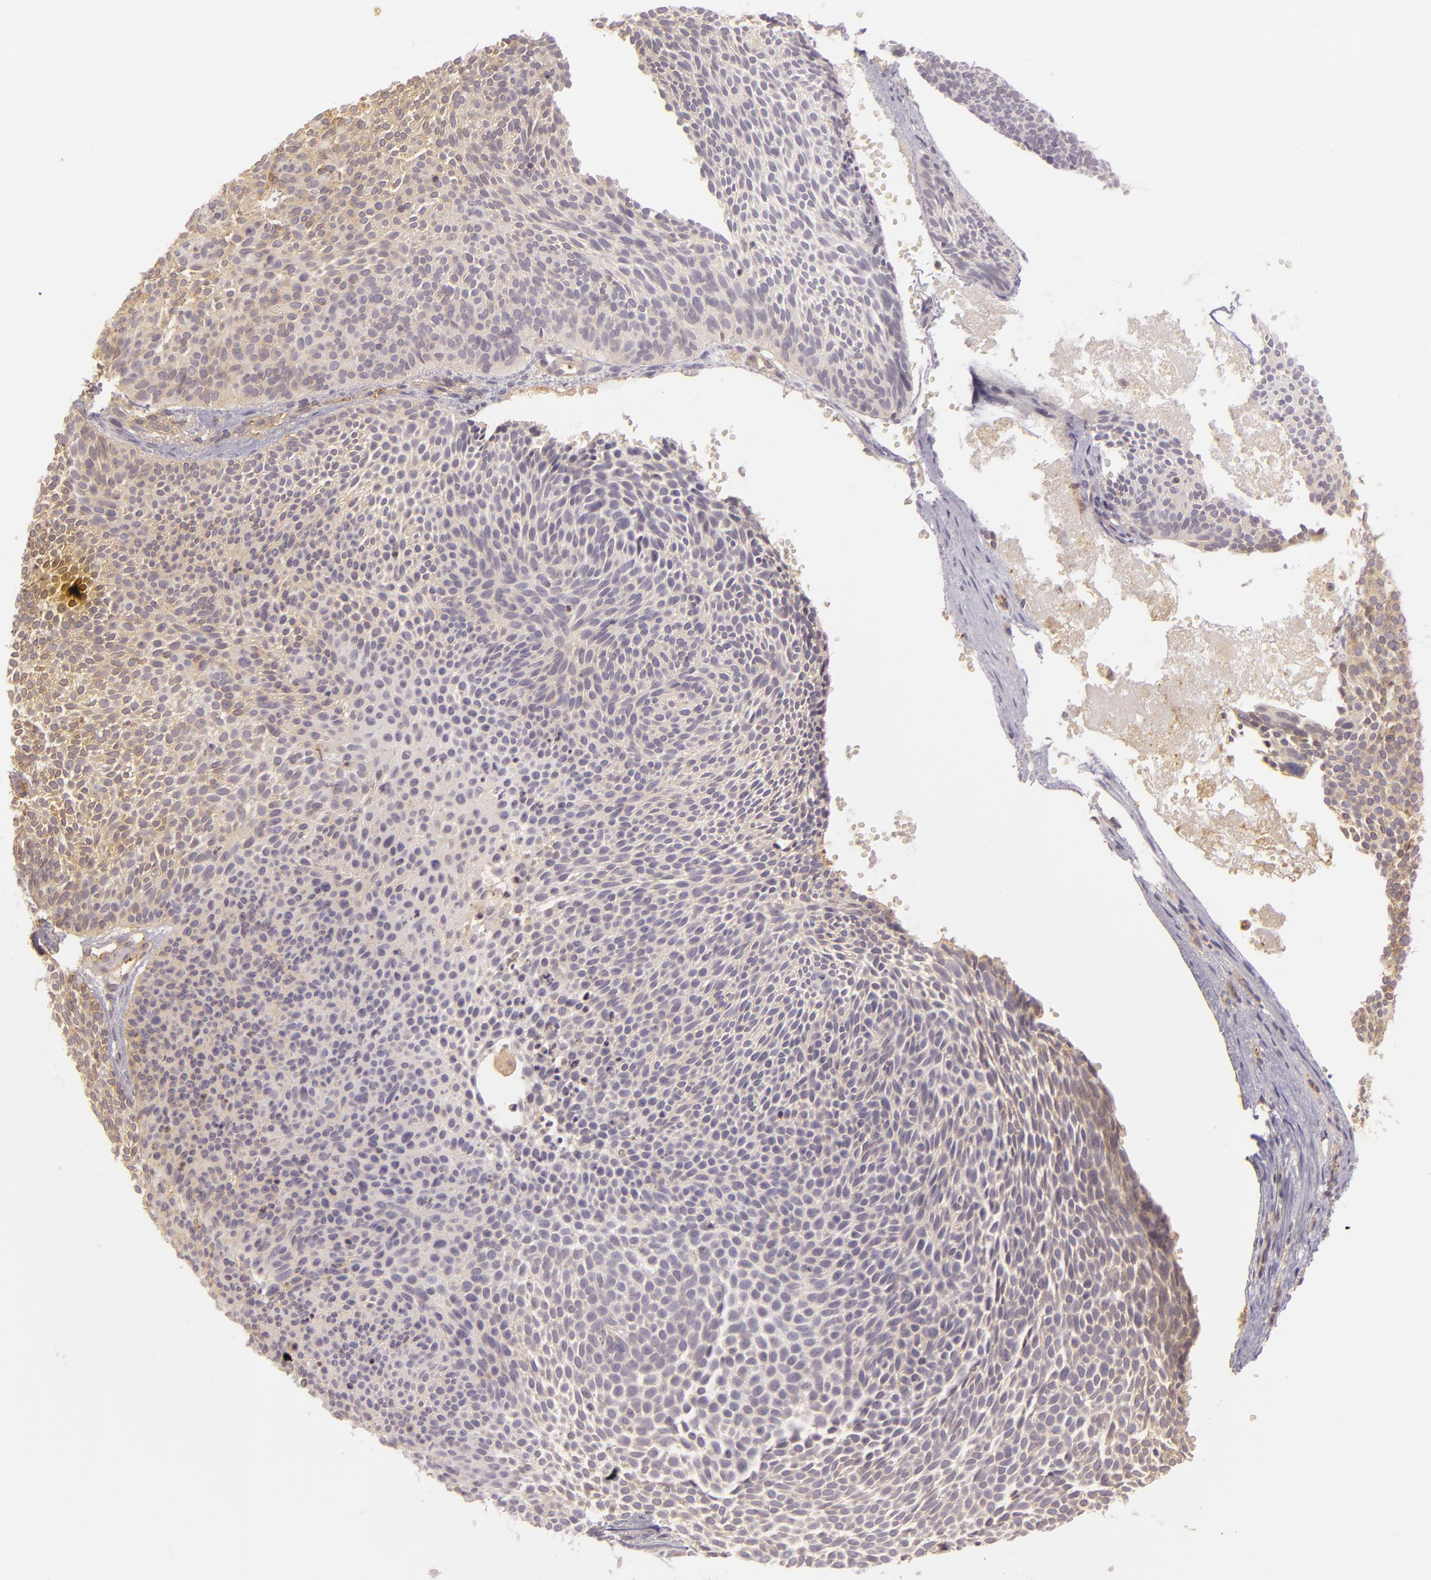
{"staining": {"intensity": "weak", "quantity": "<25%", "location": "cytoplasmic/membranous"}, "tissue": "skin cancer", "cell_type": "Tumor cells", "image_type": "cancer", "snomed": [{"axis": "morphology", "description": "Basal cell carcinoma"}, {"axis": "topography", "description": "Skin"}], "caption": "DAB immunohistochemical staining of human basal cell carcinoma (skin) demonstrates no significant positivity in tumor cells.", "gene": "CD59", "patient": {"sex": "male", "age": 84}}